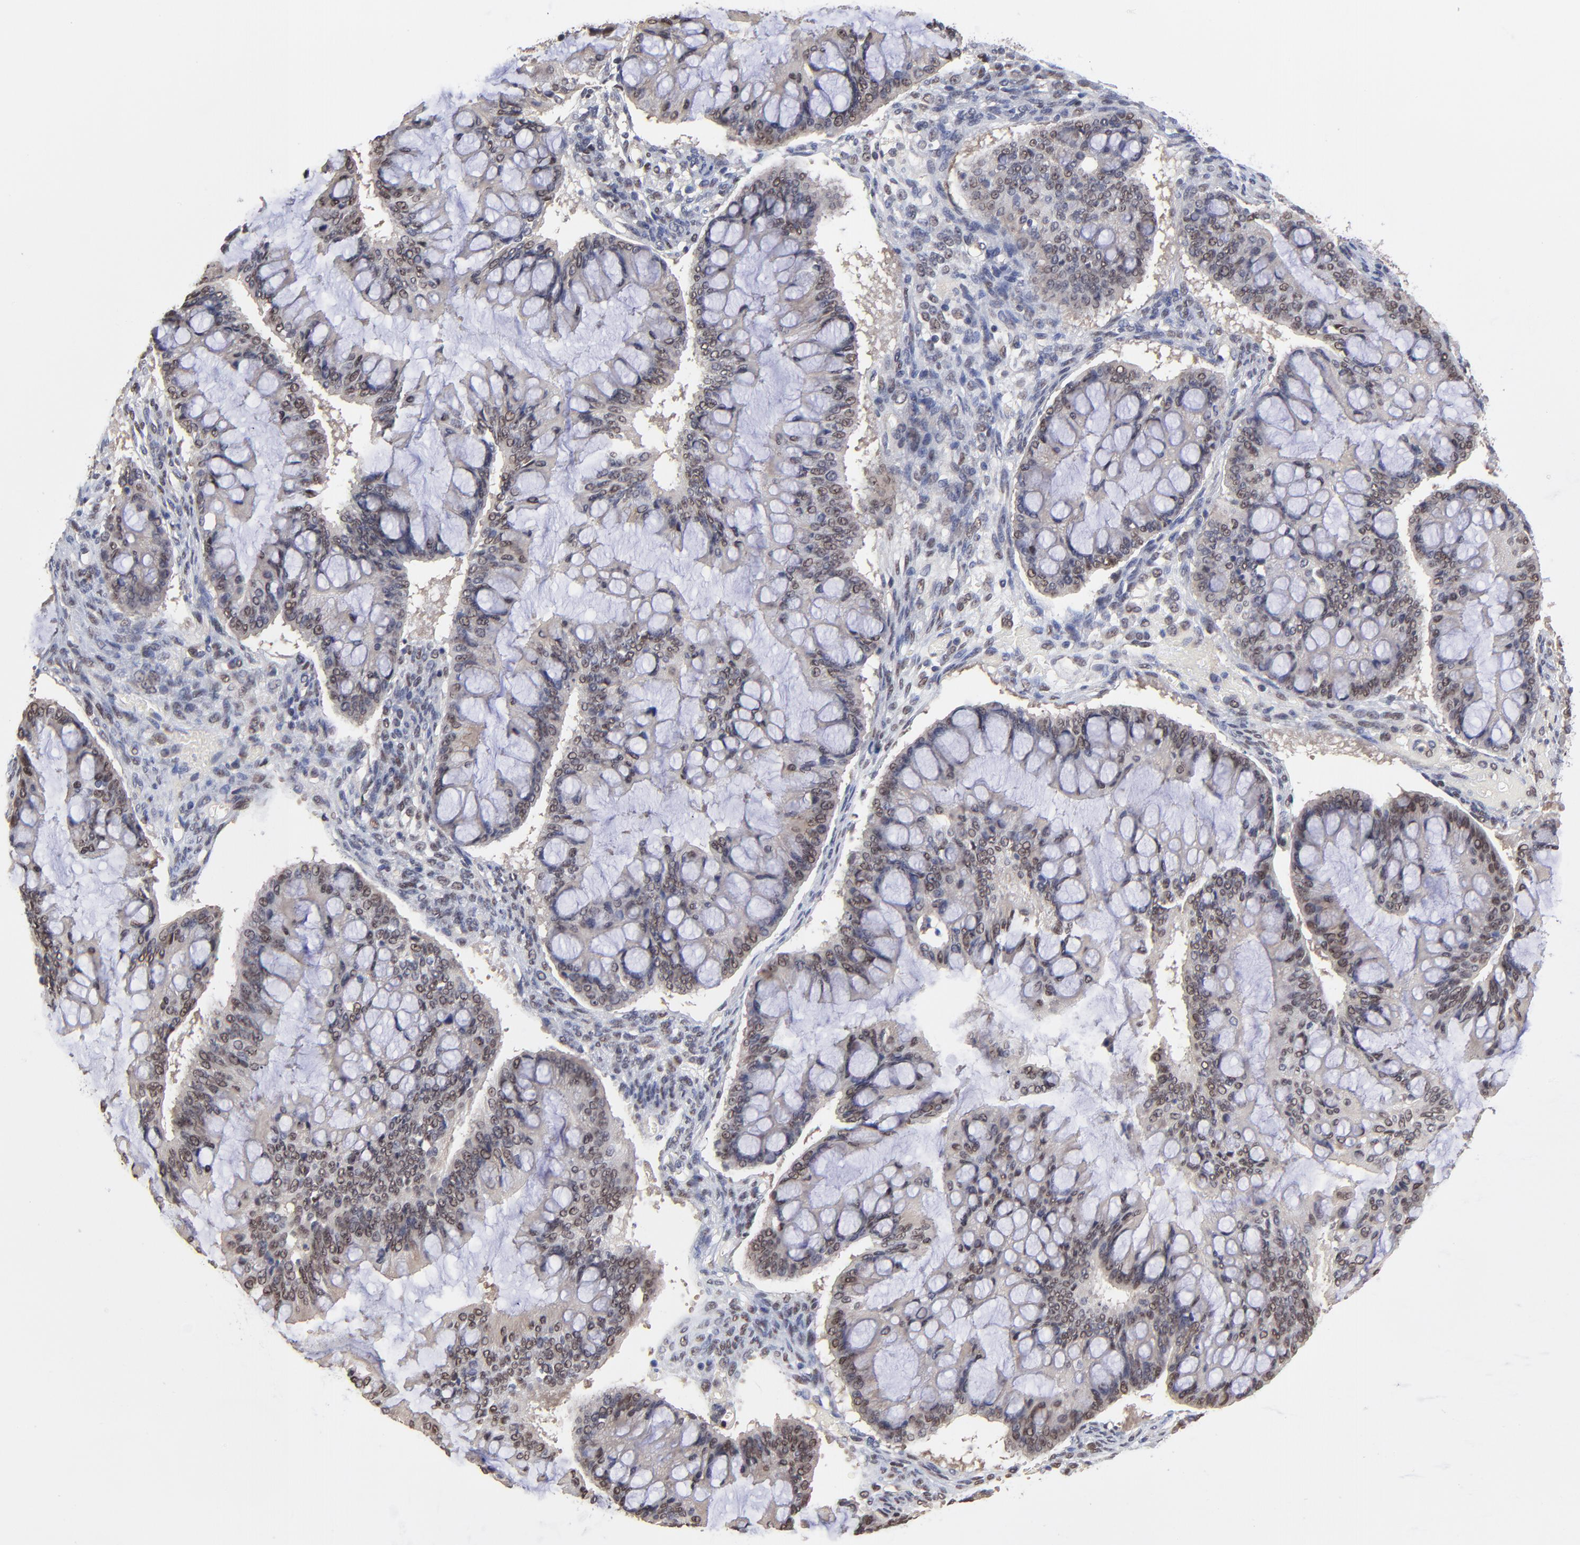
{"staining": {"intensity": "weak", "quantity": "25%-75%", "location": "nuclear"}, "tissue": "ovarian cancer", "cell_type": "Tumor cells", "image_type": "cancer", "snomed": [{"axis": "morphology", "description": "Cystadenocarcinoma, mucinous, NOS"}, {"axis": "topography", "description": "Ovary"}], "caption": "There is low levels of weak nuclear positivity in tumor cells of mucinous cystadenocarcinoma (ovarian), as demonstrated by immunohistochemical staining (brown color).", "gene": "DSN1", "patient": {"sex": "female", "age": 73}}